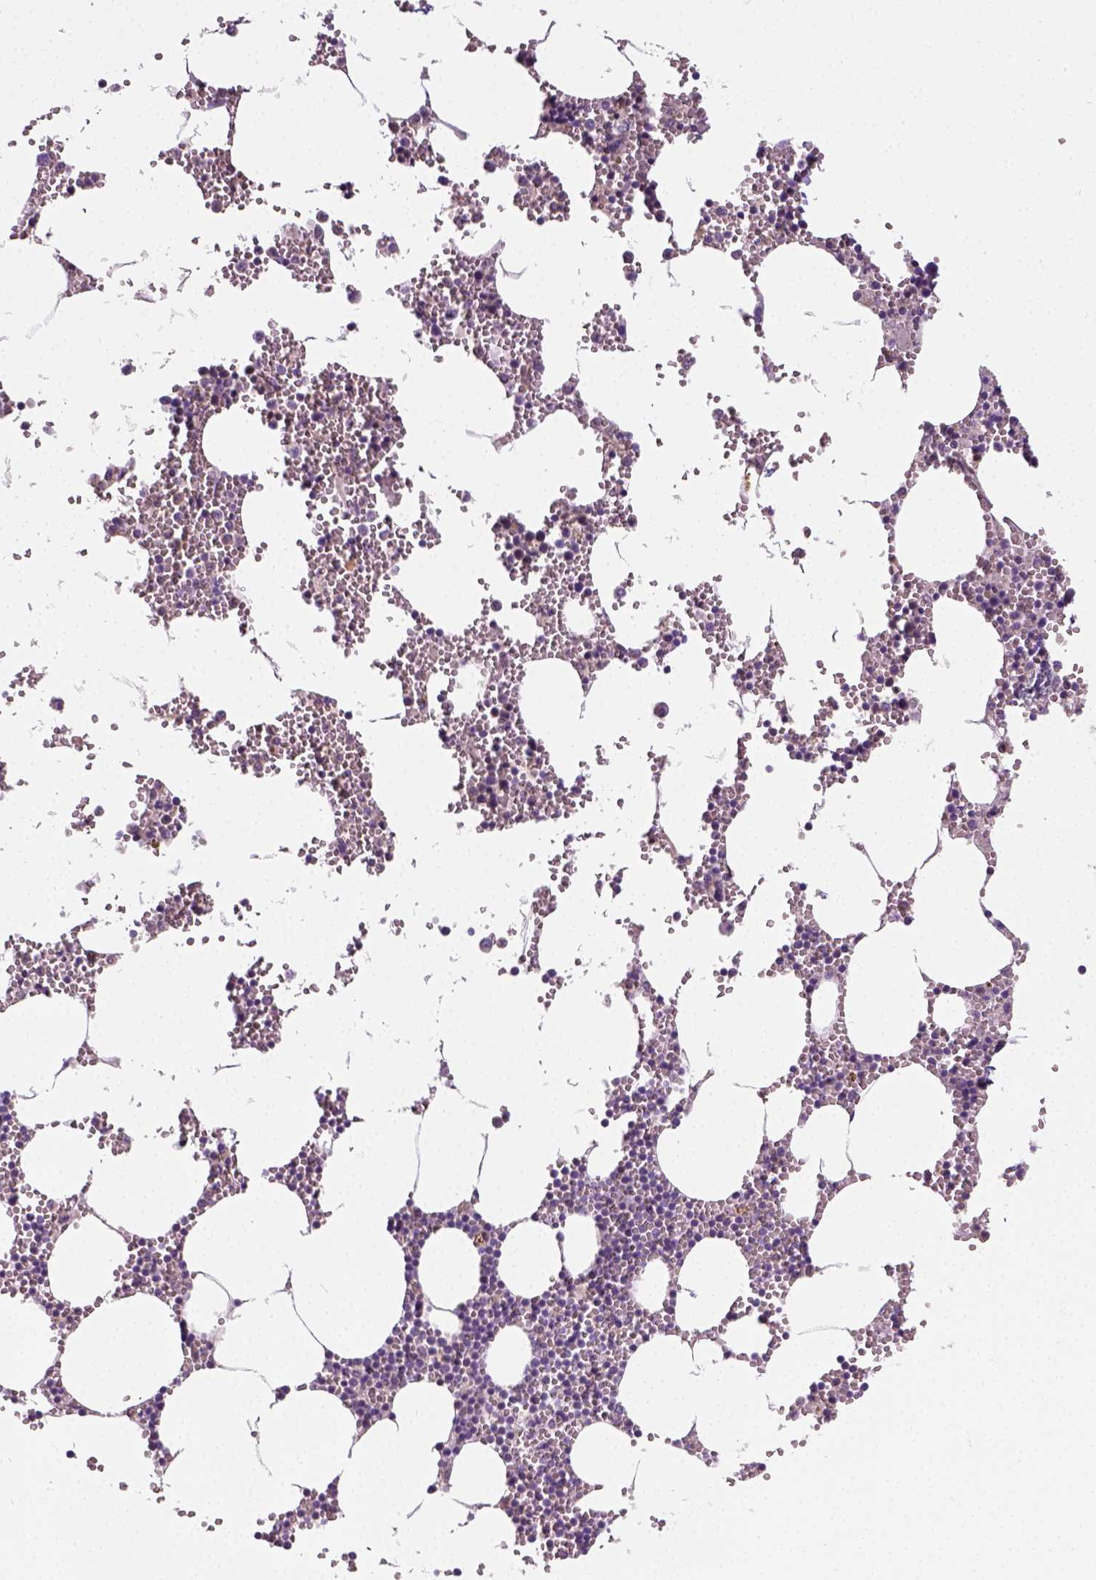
{"staining": {"intensity": "weak", "quantity": ">75%", "location": "cytoplasmic/membranous"}, "tissue": "bone marrow", "cell_type": "Hematopoietic cells", "image_type": "normal", "snomed": [{"axis": "morphology", "description": "Normal tissue, NOS"}, {"axis": "topography", "description": "Bone marrow"}], "caption": "Immunohistochemical staining of benign human bone marrow demonstrates weak cytoplasmic/membranous protein positivity in about >75% of hematopoietic cells.", "gene": "CRACR2A", "patient": {"sex": "male", "age": 54}}